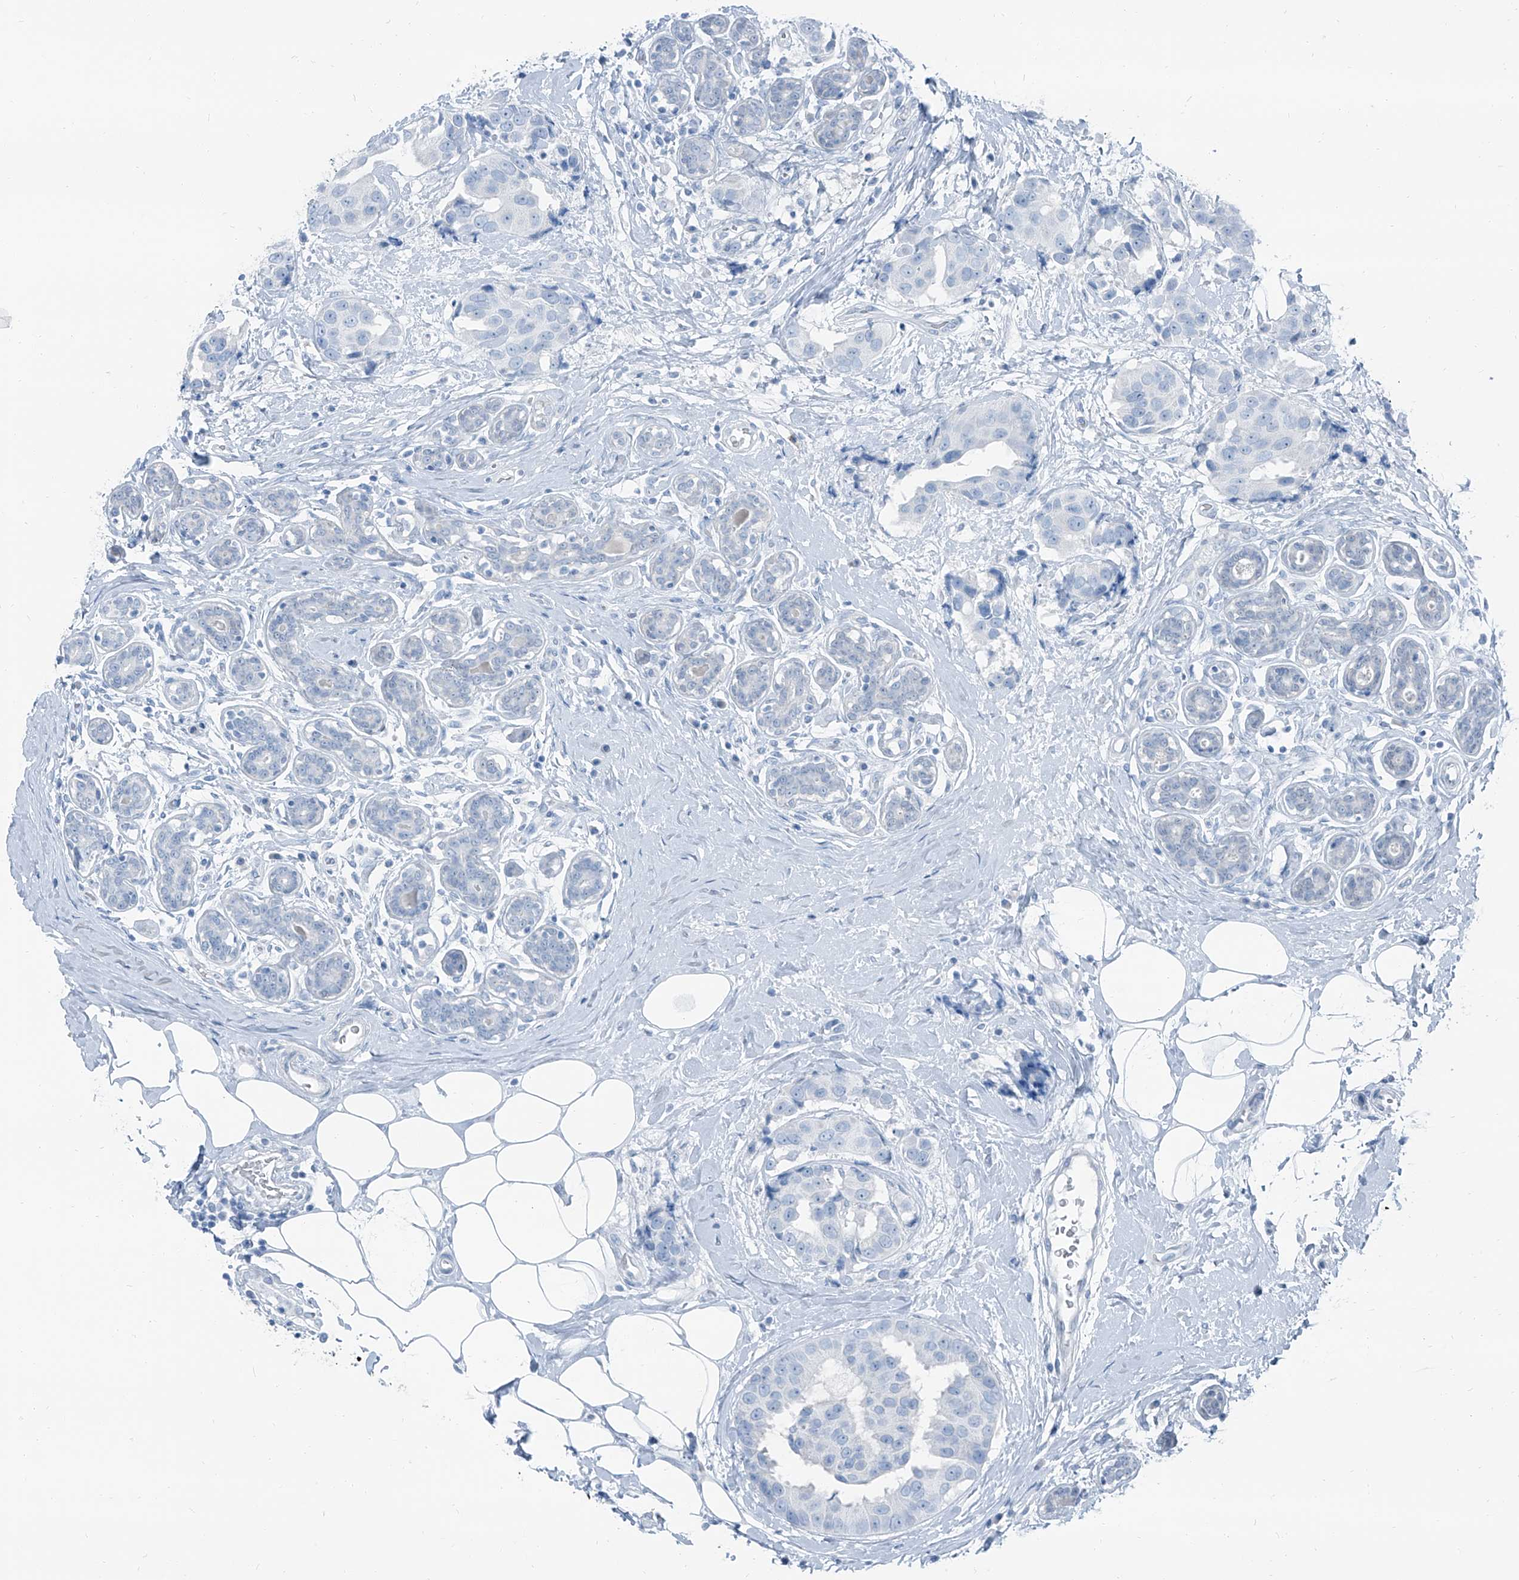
{"staining": {"intensity": "negative", "quantity": "none", "location": "none"}, "tissue": "breast cancer", "cell_type": "Tumor cells", "image_type": "cancer", "snomed": [{"axis": "morphology", "description": "Normal tissue, NOS"}, {"axis": "morphology", "description": "Duct carcinoma"}, {"axis": "topography", "description": "Breast"}], "caption": "High magnification brightfield microscopy of intraductal carcinoma (breast) stained with DAB (3,3'-diaminobenzidine) (brown) and counterstained with hematoxylin (blue): tumor cells show no significant expression. (Immunohistochemistry, brightfield microscopy, high magnification).", "gene": "RGN", "patient": {"sex": "female", "age": 39}}